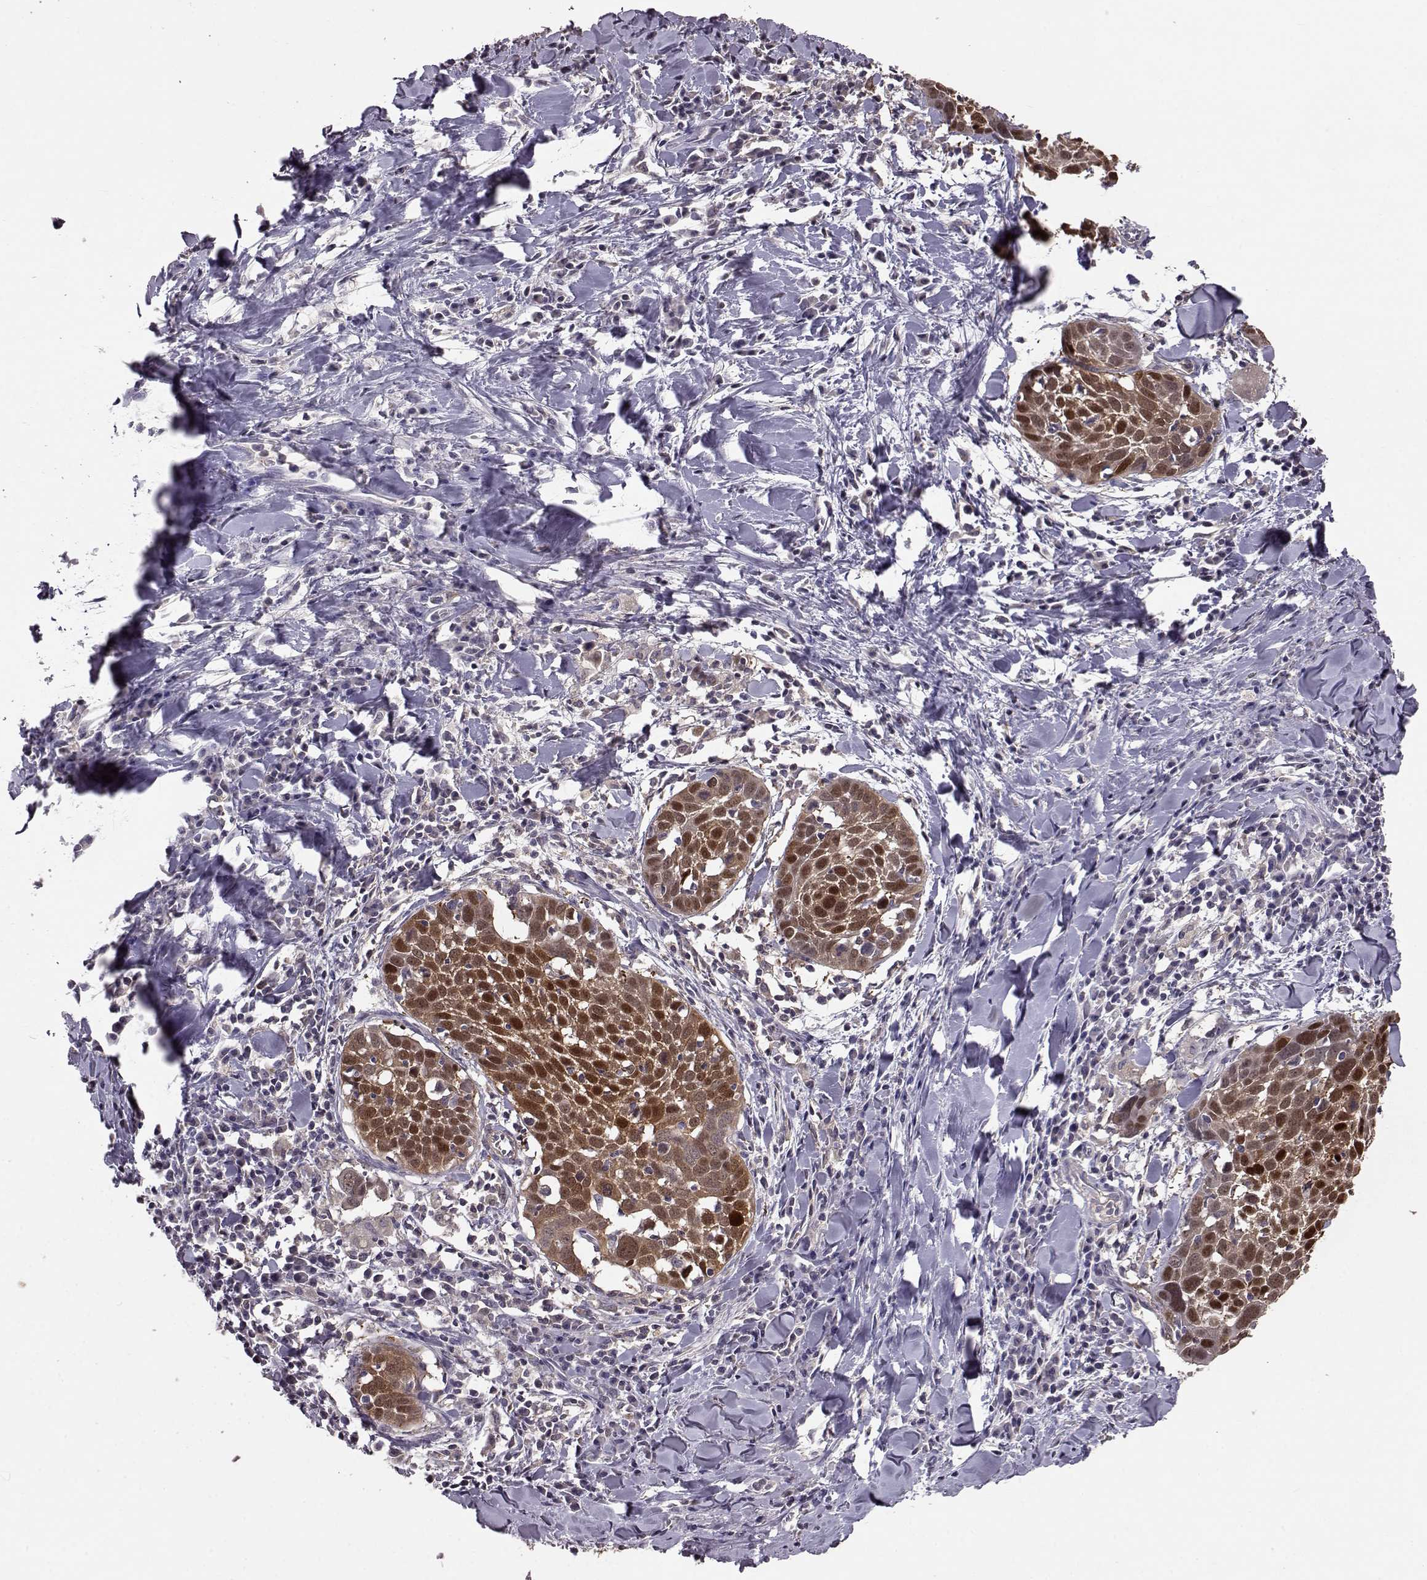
{"staining": {"intensity": "moderate", "quantity": ">75%", "location": "cytoplasmic/membranous,nuclear"}, "tissue": "lung cancer", "cell_type": "Tumor cells", "image_type": "cancer", "snomed": [{"axis": "morphology", "description": "Squamous cell carcinoma, NOS"}, {"axis": "topography", "description": "Lung"}], "caption": "Lung cancer (squamous cell carcinoma) stained for a protein demonstrates moderate cytoplasmic/membranous and nuclear positivity in tumor cells. The staining was performed using DAB, with brown indicating positive protein expression. Nuclei are stained blue with hematoxylin.", "gene": "ALDH3A1", "patient": {"sex": "male", "age": 57}}